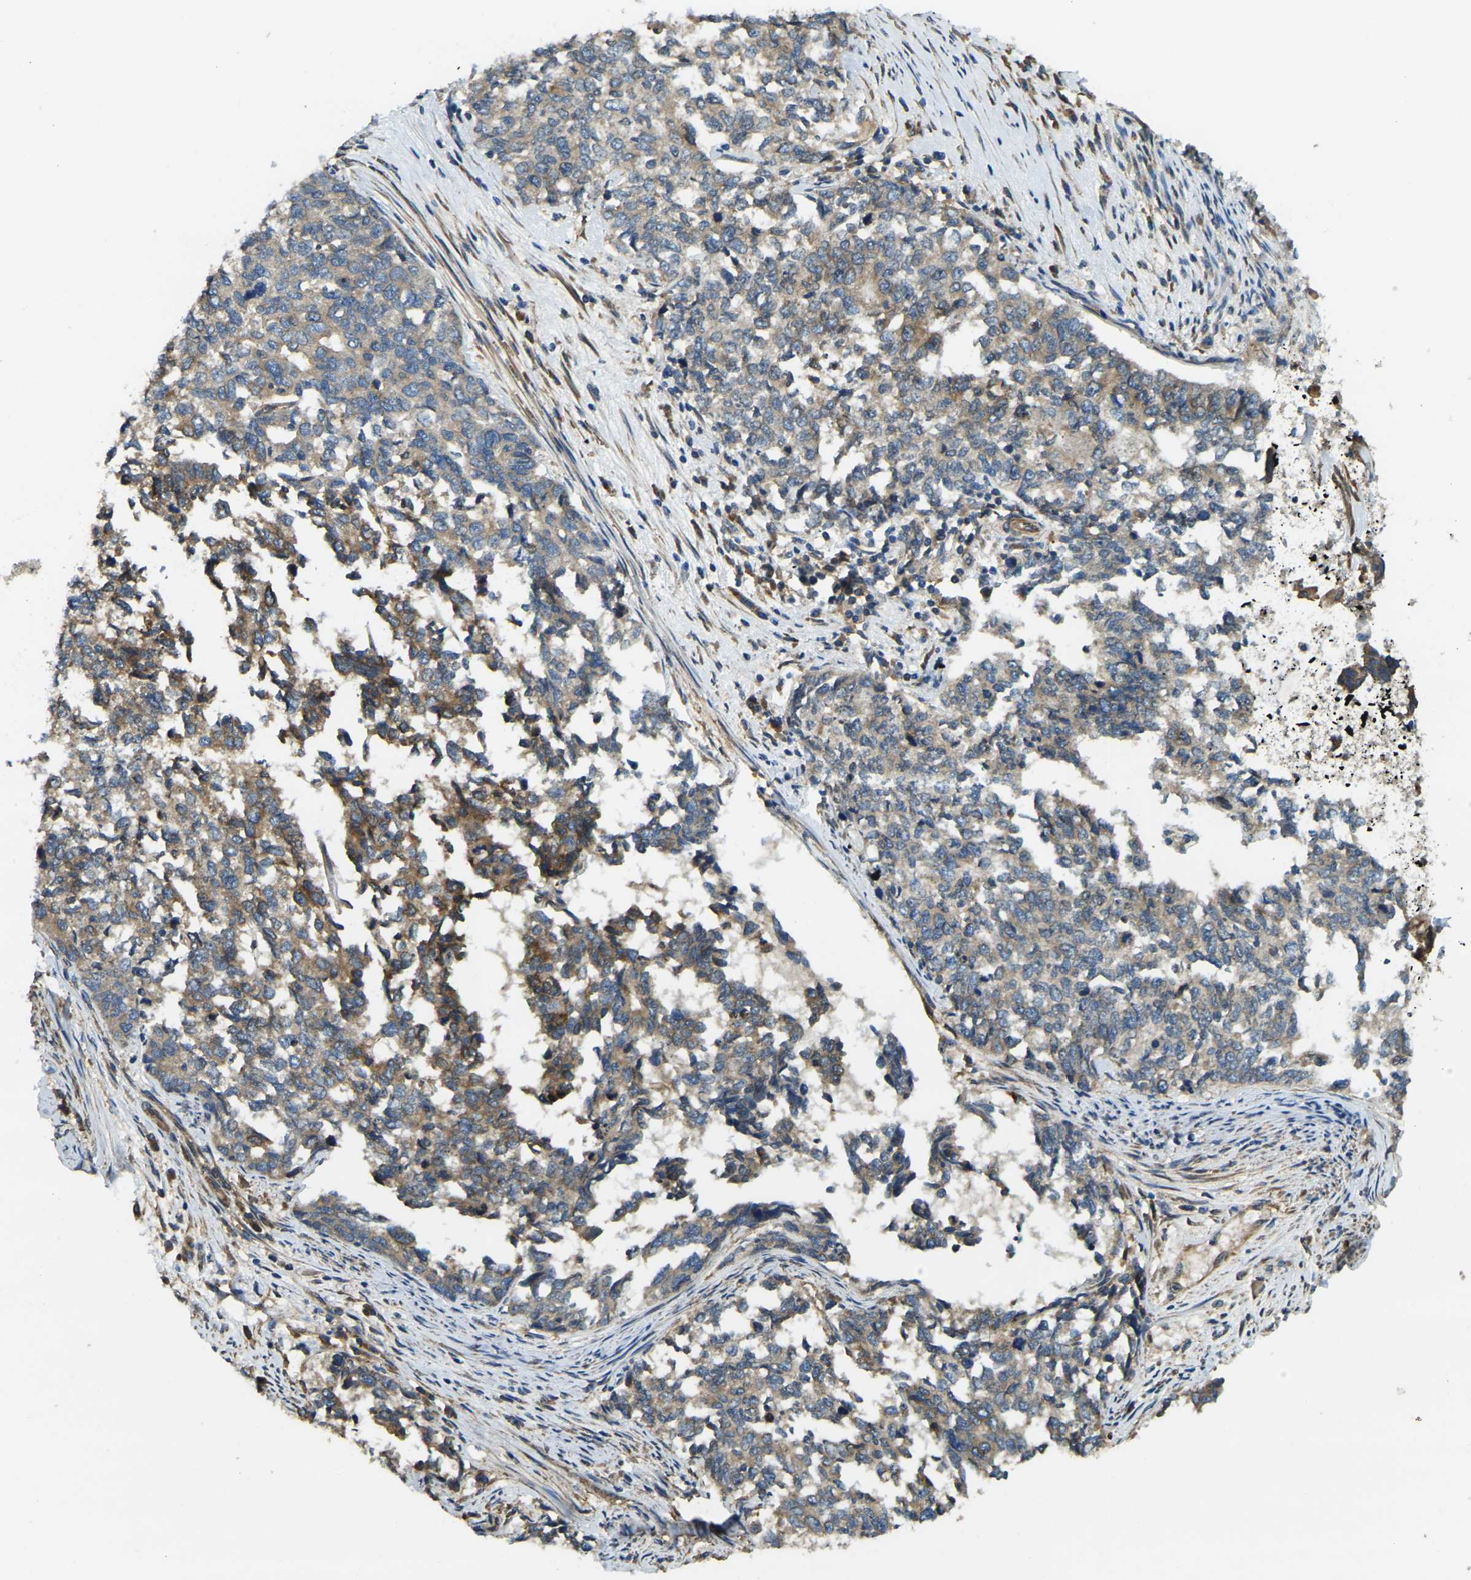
{"staining": {"intensity": "moderate", "quantity": "25%-75%", "location": "cytoplasmic/membranous"}, "tissue": "cervical cancer", "cell_type": "Tumor cells", "image_type": "cancer", "snomed": [{"axis": "morphology", "description": "Squamous cell carcinoma, NOS"}, {"axis": "topography", "description": "Cervix"}], "caption": "Cervical squamous cell carcinoma was stained to show a protein in brown. There is medium levels of moderate cytoplasmic/membranous expression in about 25%-75% of tumor cells. (DAB (3,3'-diaminobenzidine) IHC, brown staining for protein, blue staining for nuclei).", "gene": "ERGIC1", "patient": {"sex": "female", "age": 63}}